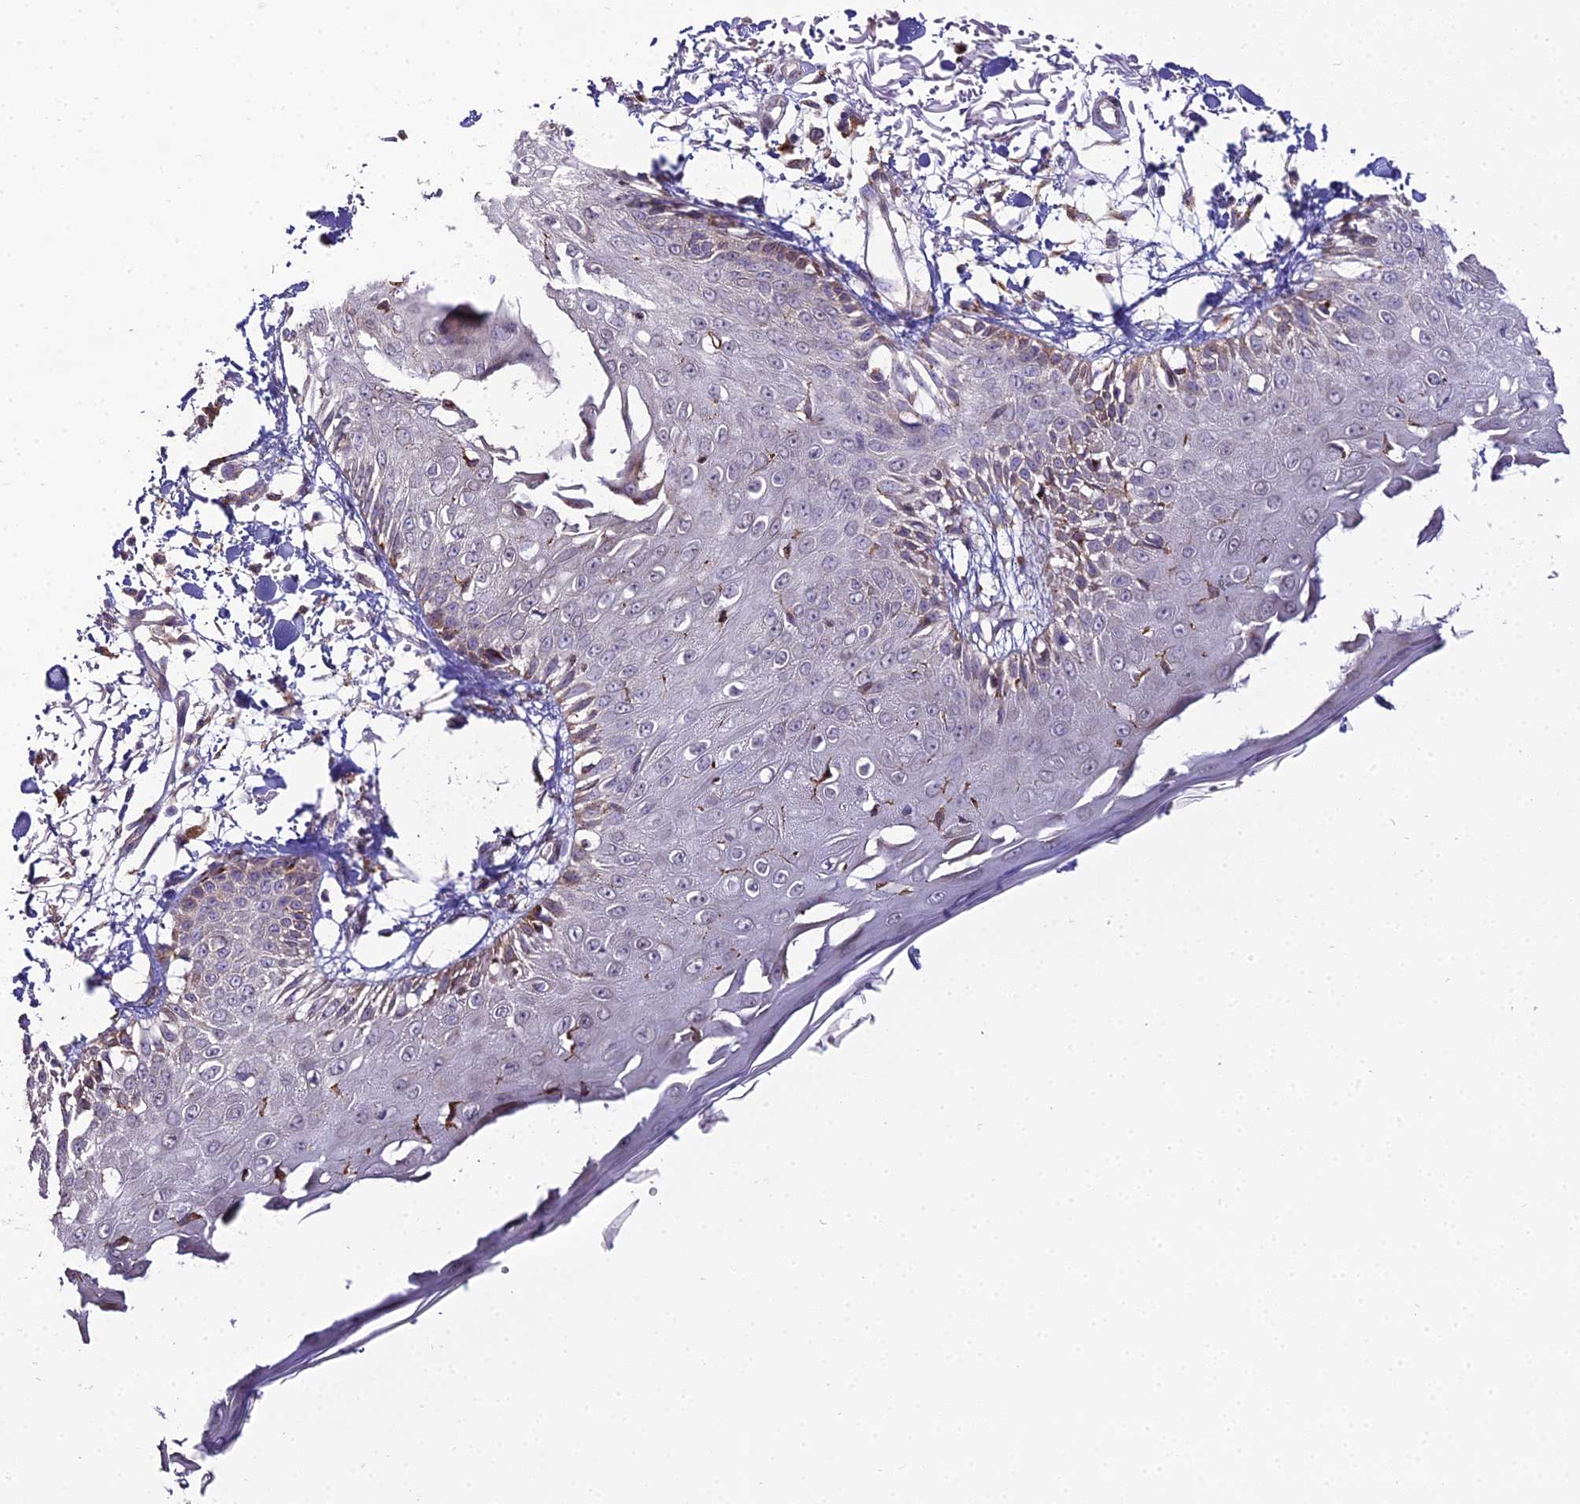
{"staining": {"intensity": "weak", "quantity": "25%-75%", "location": "cytoplasmic/membranous"}, "tissue": "skin", "cell_type": "Fibroblasts", "image_type": "normal", "snomed": [{"axis": "morphology", "description": "Normal tissue, NOS"}, {"axis": "morphology", "description": "Squamous cell carcinoma, NOS"}, {"axis": "topography", "description": "Skin"}, {"axis": "topography", "description": "Peripheral nerve tissue"}], "caption": "Benign skin was stained to show a protein in brown. There is low levels of weak cytoplasmic/membranous expression in about 25%-75% of fibroblasts. The staining is performed using DAB (3,3'-diaminobenzidine) brown chromogen to label protein expression. The nuclei are counter-stained blue using hematoxylin.", "gene": "TROAP", "patient": {"sex": "male", "age": 83}}